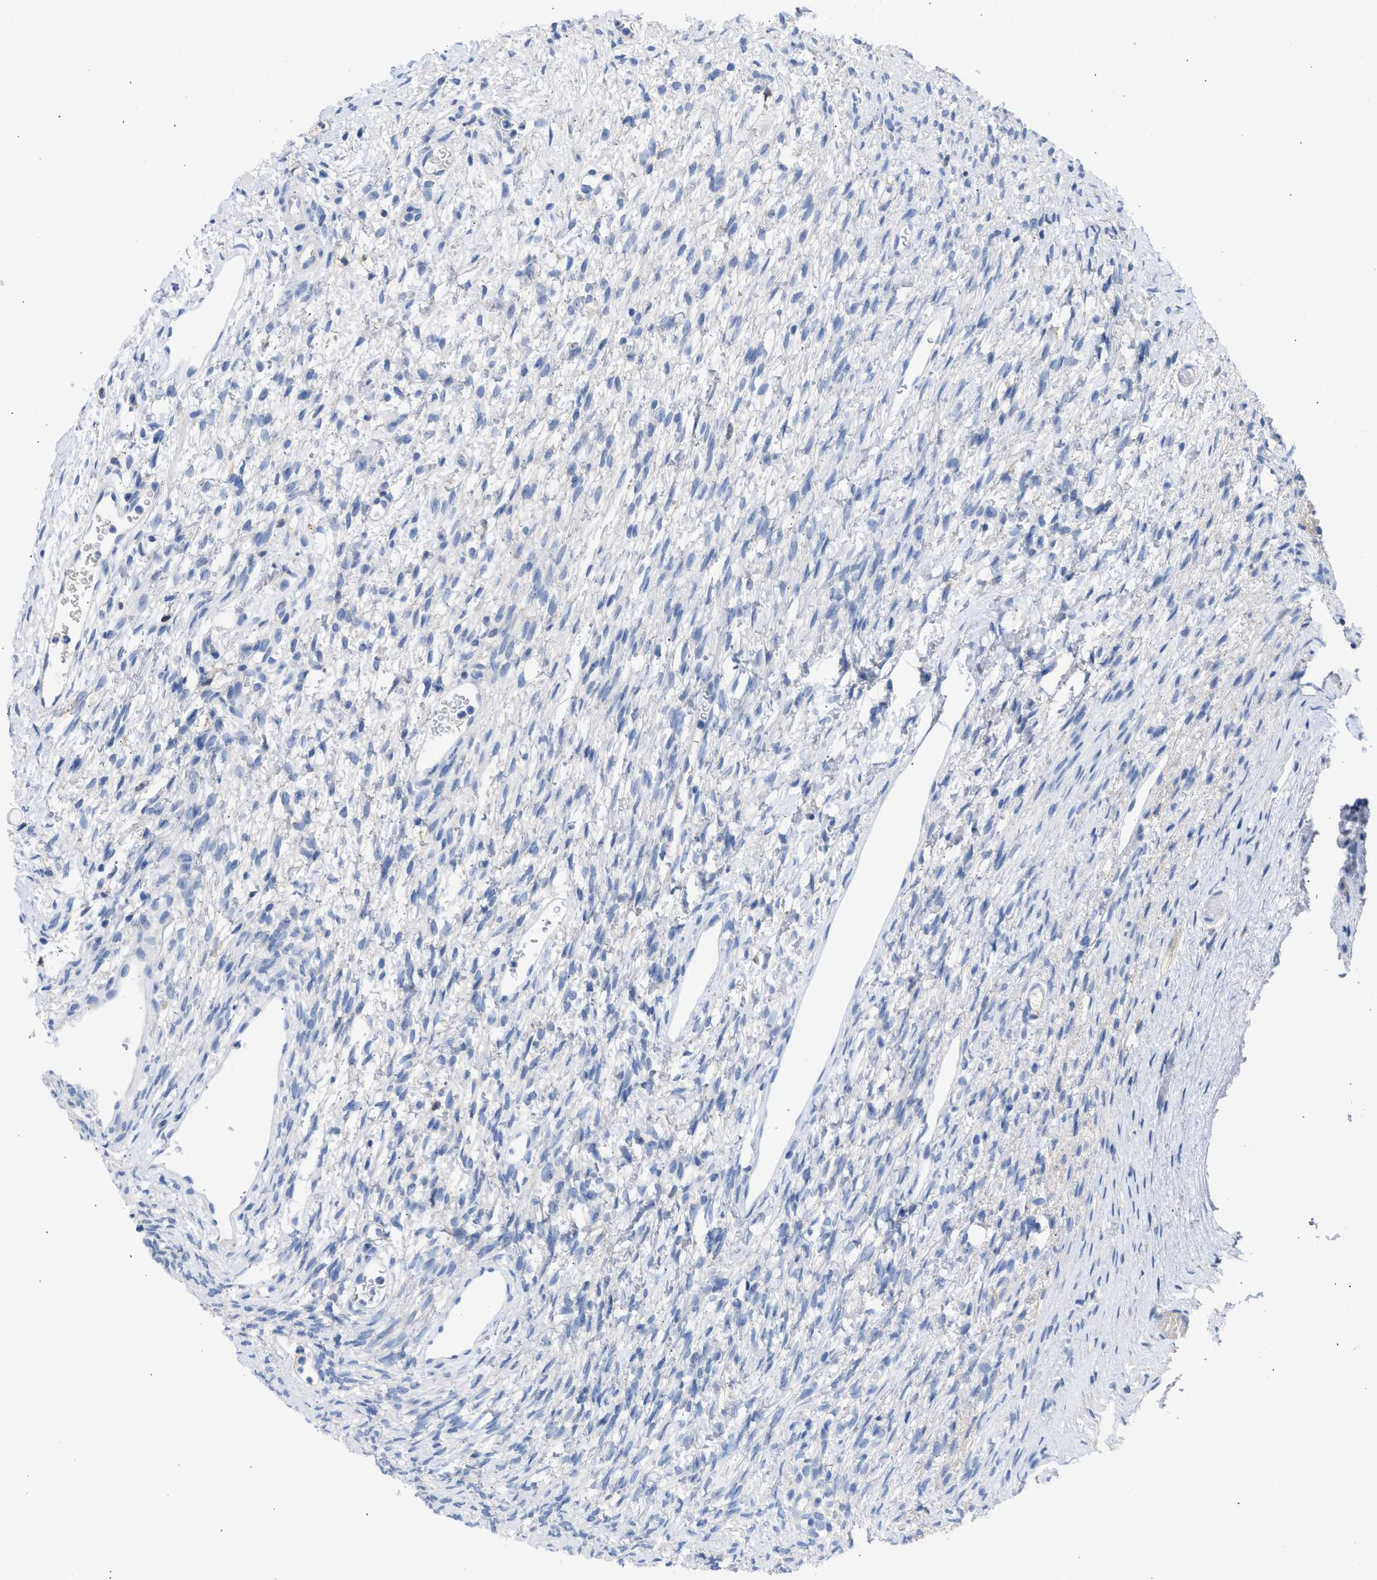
{"staining": {"intensity": "negative", "quantity": "none", "location": "none"}, "tissue": "ovary", "cell_type": "Follicle cells", "image_type": "normal", "snomed": [{"axis": "morphology", "description": "Normal tissue, NOS"}, {"axis": "topography", "description": "Ovary"}], "caption": "This is an IHC histopathology image of benign ovary. There is no positivity in follicle cells.", "gene": "RSPH1", "patient": {"sex": "female", "age": 33}}